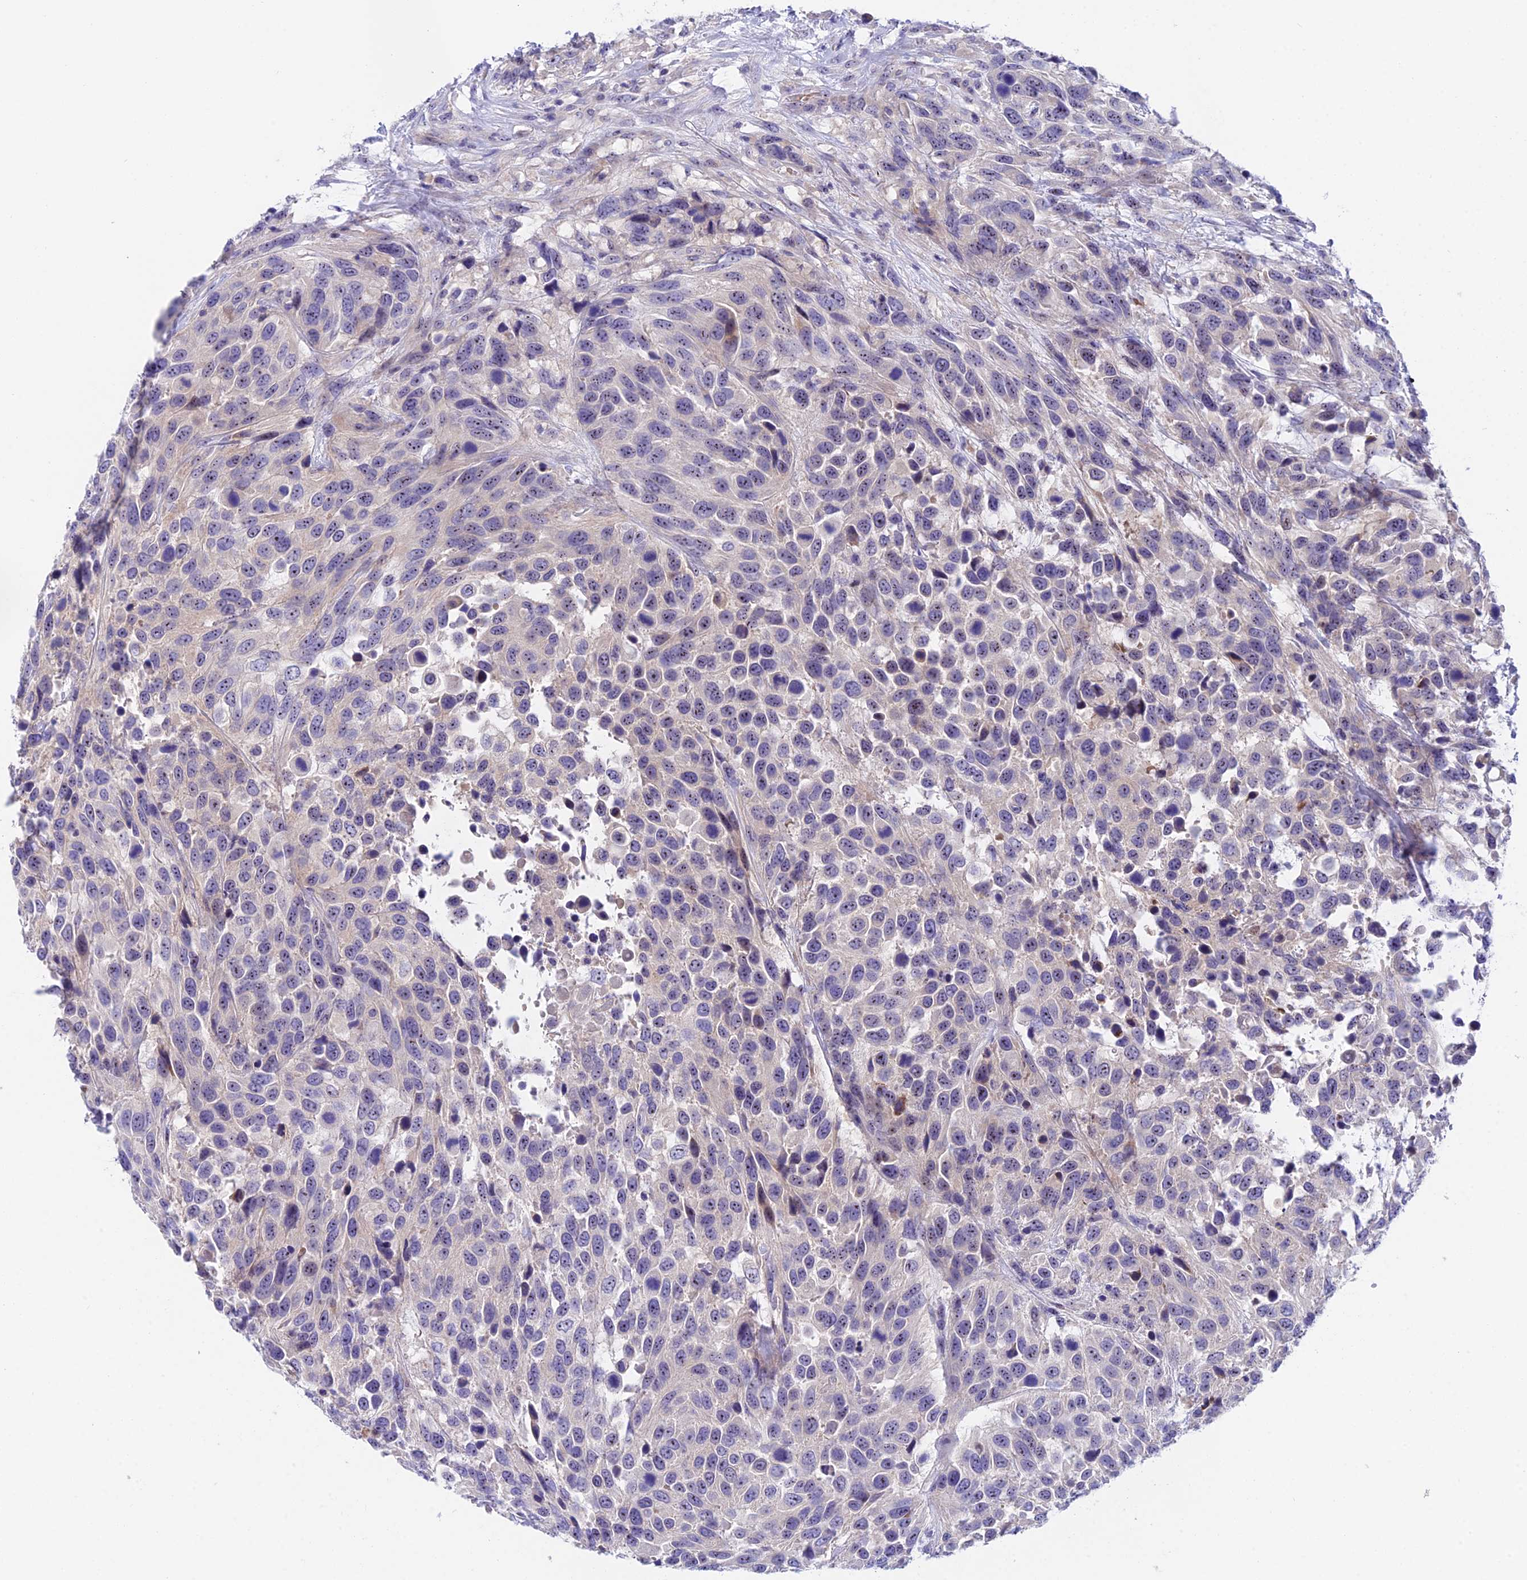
{"staining": {"intensity": "weak", "quantity": "<25%", "location": "cytoplasmic/membranous"}, "tissue": "urothelial cancer", "cell_type": "Tumor cells", "image_type": "cancer", "snomed": [{"axis": "morphology", "description": "Urothelial carcinoma, High grade"}, {"axis": "topography", "description": "Urinary bladder"}], "caption": "A high-resolution histopathology image shows IHC staining of high-grade urothelial carcinoma, which exhibits no significant staining in tumor cells.", "gene": "DUSP29", "patient": {"sex": "female", "age": 70}}